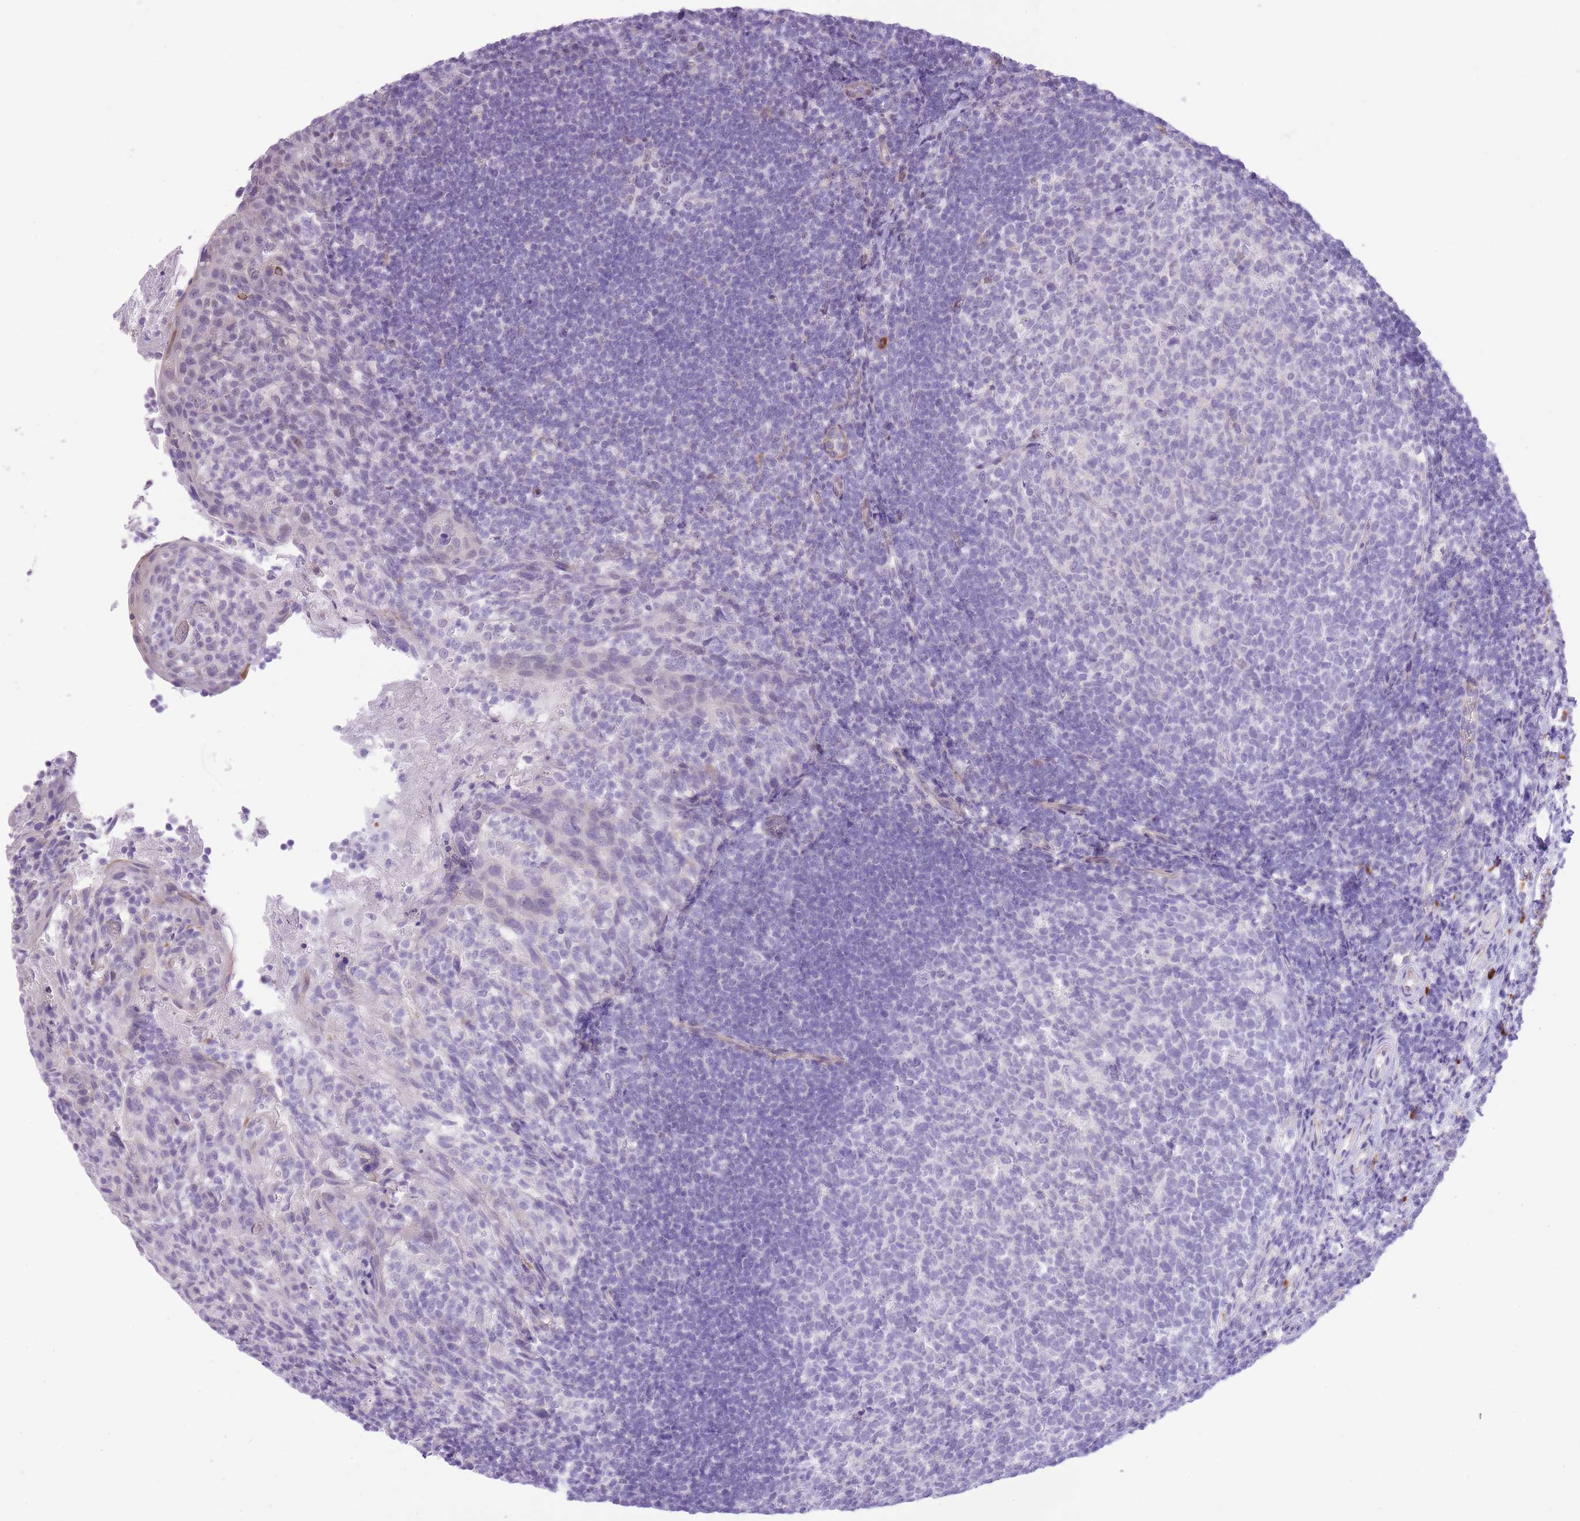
{"staining": {"intensity": "negative", "quantity": "none", "location": "none"}, "tissue": "tonsil", "cell_type": "Germinal center cells", "image_type": "normal", "snomed": [{"axis": "morphology", "description": "Normal tissue, NOS"}, {"axis": "topography", "description": "Tonsil"}], "caption": "Micrograph shows no protein expression in germinal center cells of benign tonsil.", "gene": "MEIOSIN", "patient": {"sex": "female", "age": 10}}